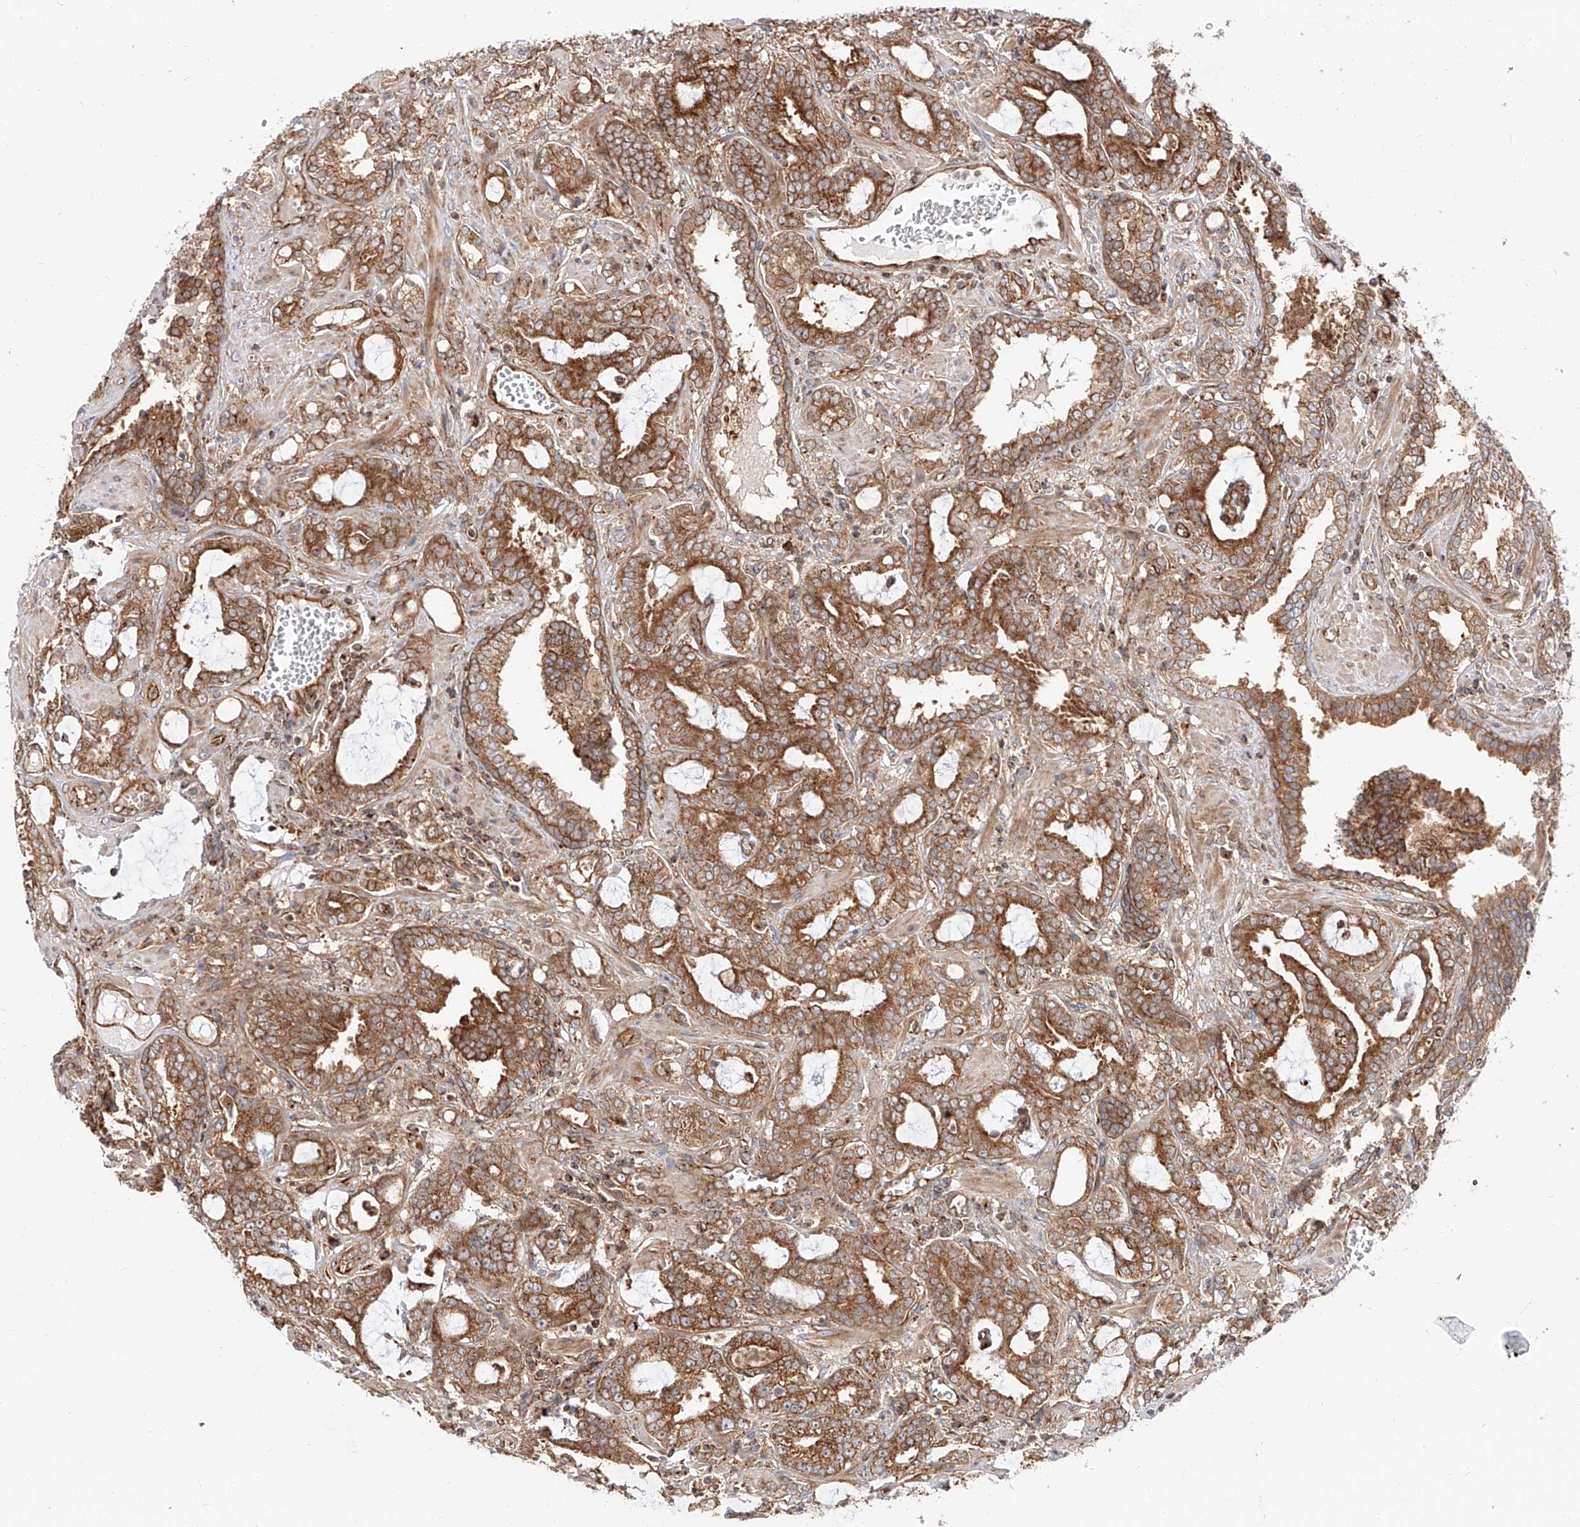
{"staining": {"intensity": "strong", "quantity": ">75%", "location": "cytoplasmic/membranous"}, "tissue": "prostate cancer", "cell_type": "Tumor cells", "image_type": "cancer", "snomed": [{"axis": "morphology", "description": "Adenocarcinoma, High grade"}, {"axis": "topography", "description": "Prostate and seminal vesicle, NOS"}], "caption": "A histopathology image of prostate cancer stained for a protein reveals strong cytoplasmic/membranous brown staining in tumor cells.", "gene": "ISCA2", "patient": {"sex": "male", "age": 67}}